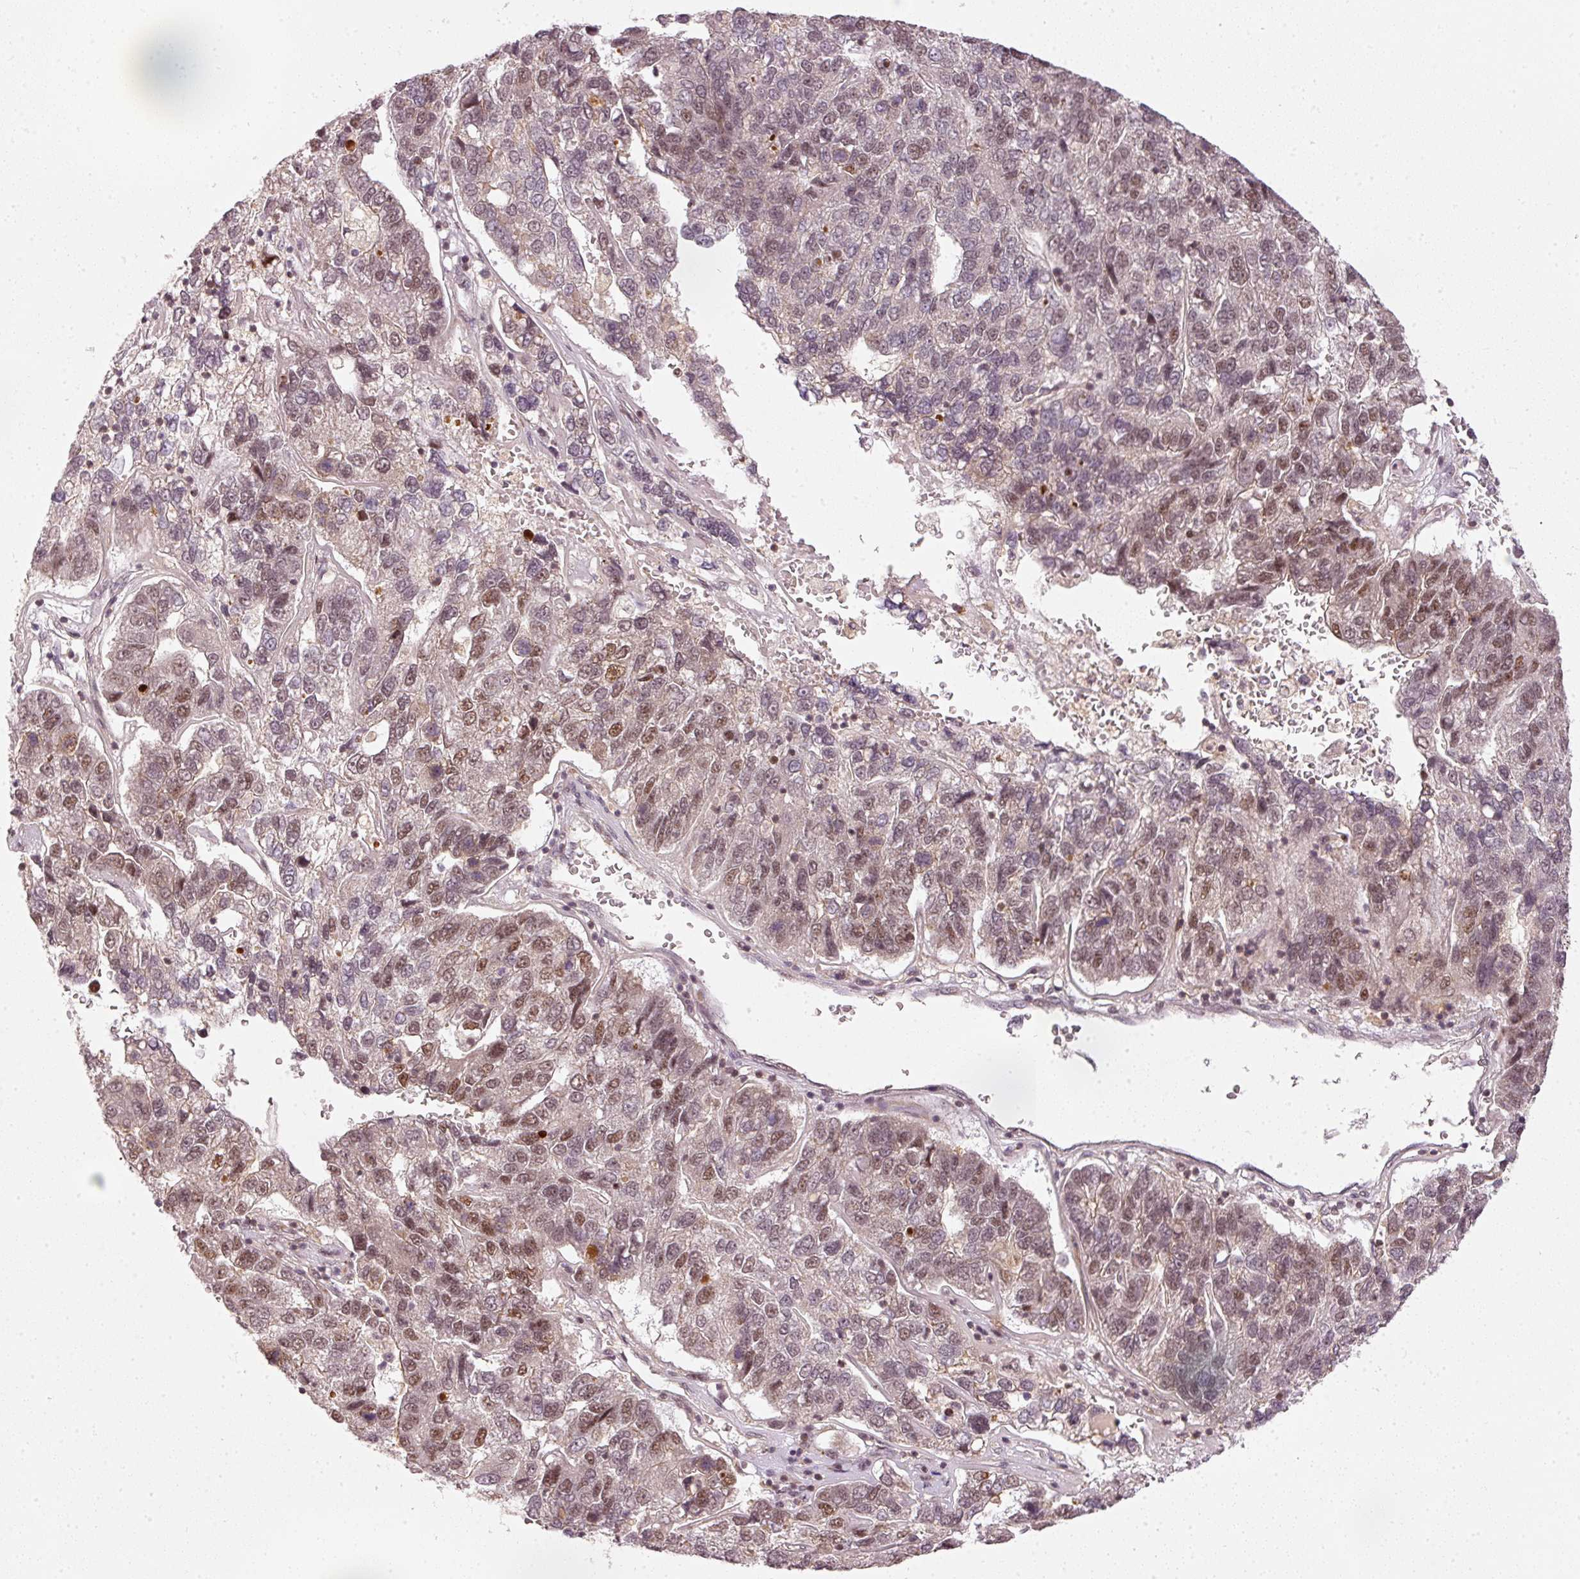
{"staining": {"intensity": "moderate", "quantity": "25%-75%", "location": "nuclear"}, "tissue": "pancreatic cancer", "cell_type": "Tumor cells", "image_type": "cancer", "snomed": [{"axis": "morphology", "description": "Adenocarcinoma, NOS"}, {"axis": "topography", "description": "Pancreas"}], "caption": "Immunohistochemical staining of pancreatic cancer (adenocarcinoma) exhibits medium levels of moderate nuclear staining in about 25%-75% of tumor cells.", "gene": "THOC6", "patient": {"sex": "female", "age": 61}}